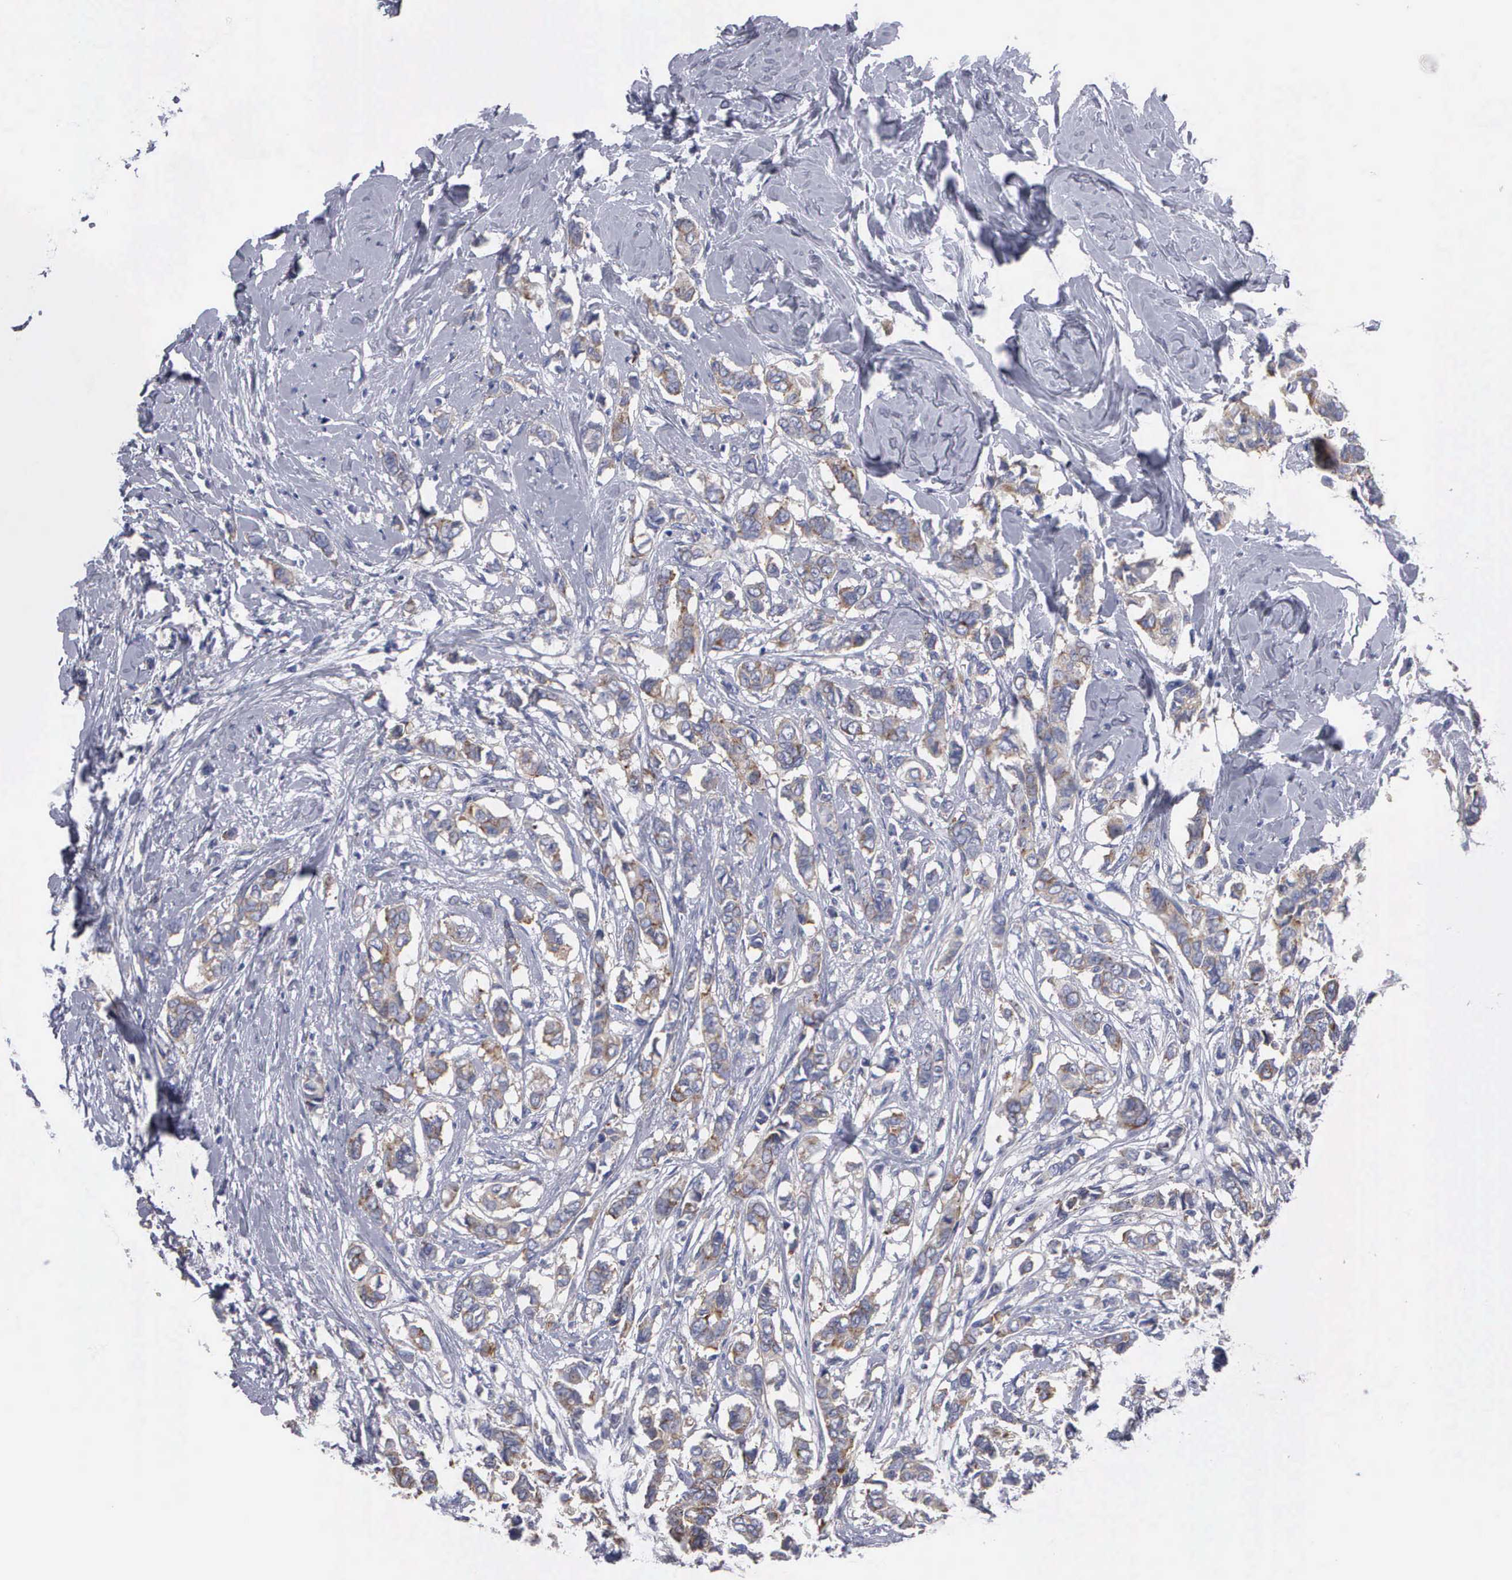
{"staining": {"intensity": "moderate", "quantity": "25%-75%", "location": "cytoplasmic/membranous"}, "tissue": "breast cancer", "cell_type": "Tumor cells", "image_type": "cancer", "snomed": [{"axis": "morphology", "description": "Duct carcinoma"}, {"axis": "topography", "description": "Breast"}], "caption": "A histopathology image showing moderate cytoplasmic/membranous staining in about 25%-75% of tumor cells in breast invasive ductal carcinoma, as visualized by brown immunohistochemical staining.", "gene": "TXLNG", "patient": {"sex": "female", "age": 84}}